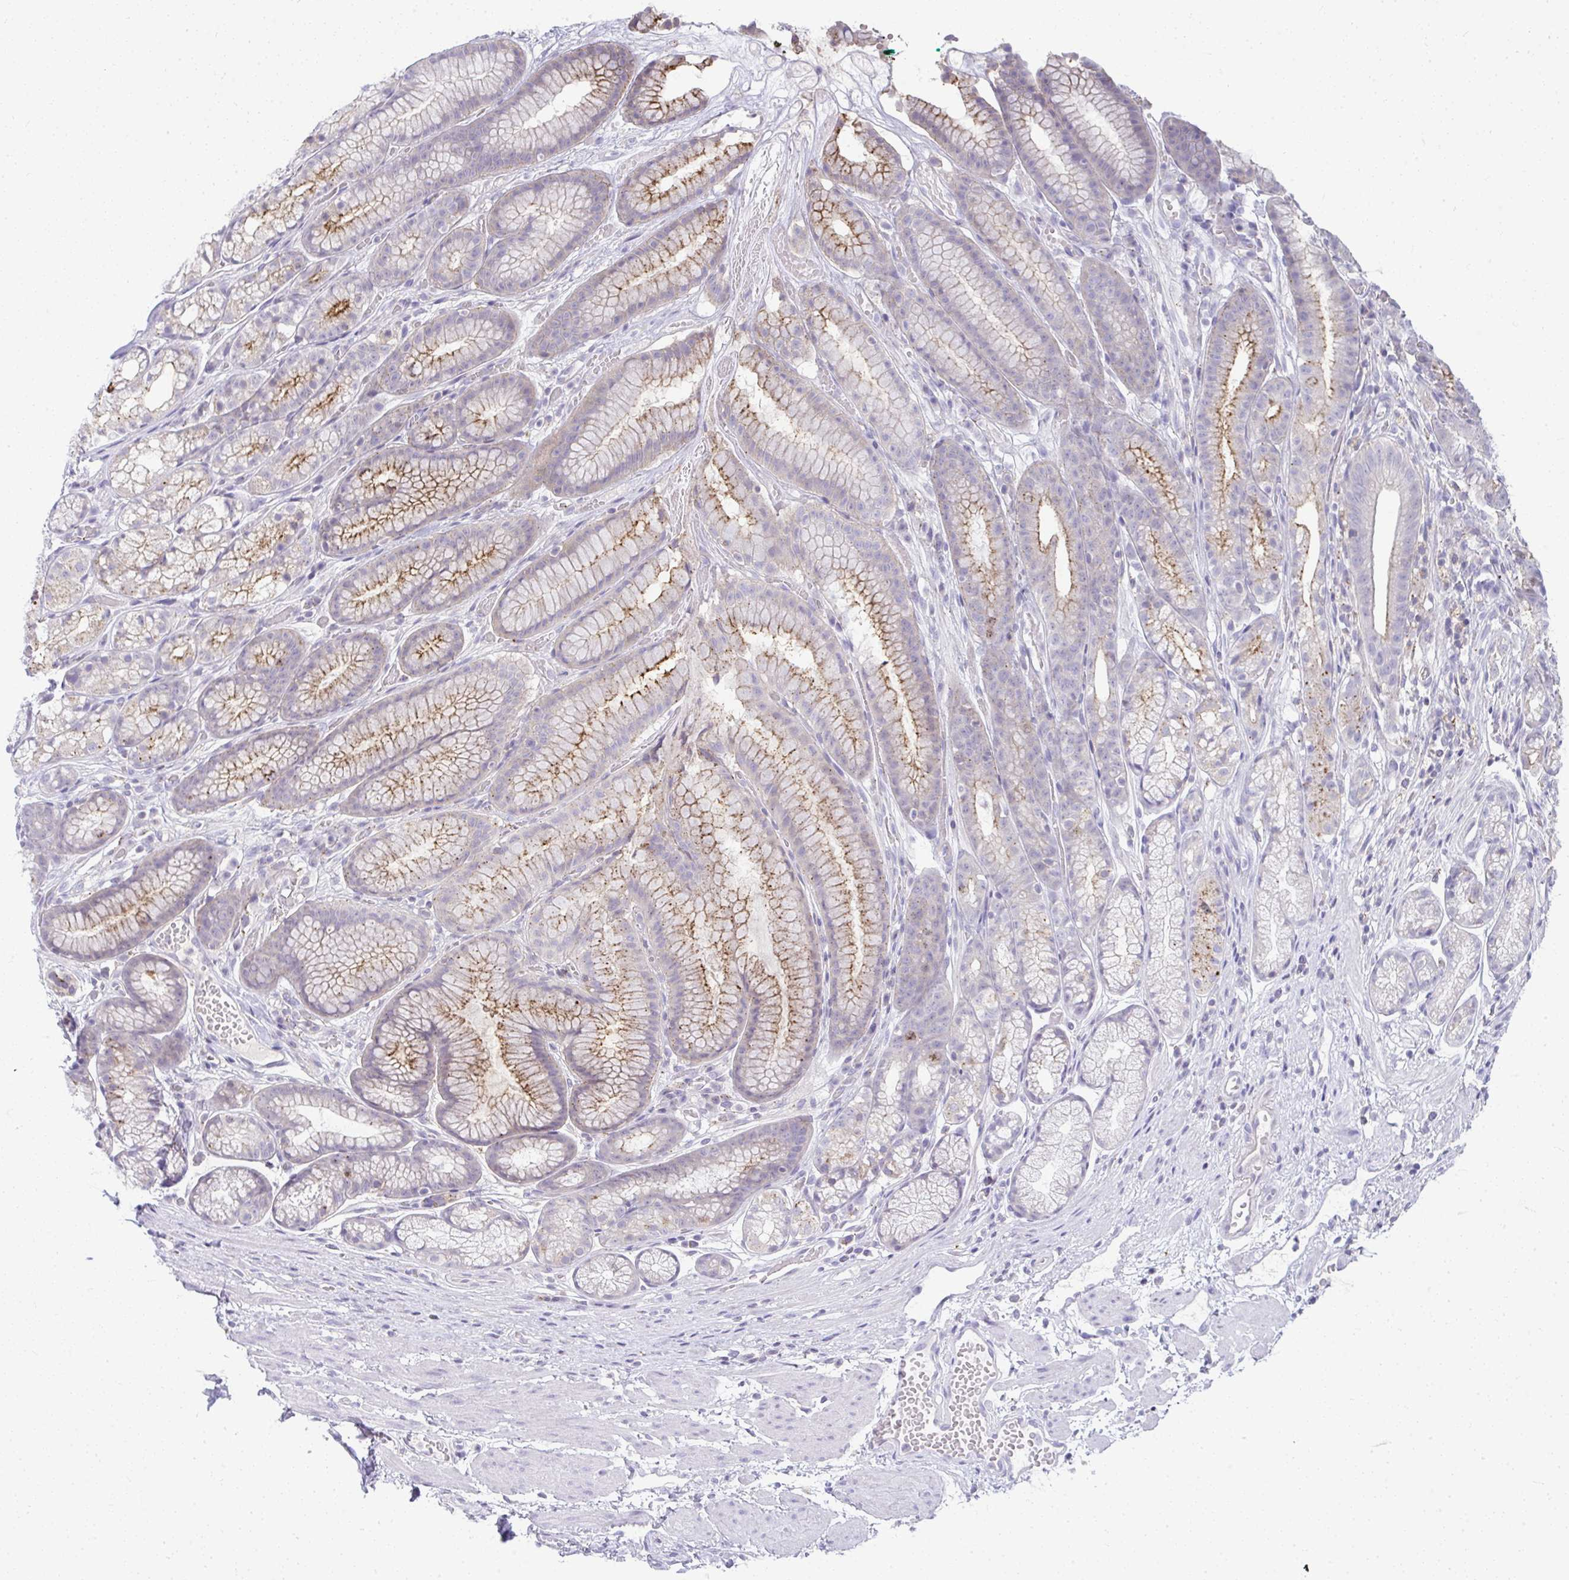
{"staining": {"intensity": "moderate", "quantity": ">75%", "location": "cytoplasmic/membranous"}, "tissue": "stomach", "cell_type": "Glandular cells", "image_type": "normal", "snomed": [{"axis": "morphology", "description": "Normal tissue, NOS"}, {"axis": "topography", "description": "Smooth muscle"}, {"axis": "topography", "description": "Stomach"}], "caption": "Glandular cells reveal medium levels of moderate cytoplasmic/membranous staining in about >75% of cells in benign stomach.", "gene": "VPS4B", "patient": {"sex": "male", "age": 70}}